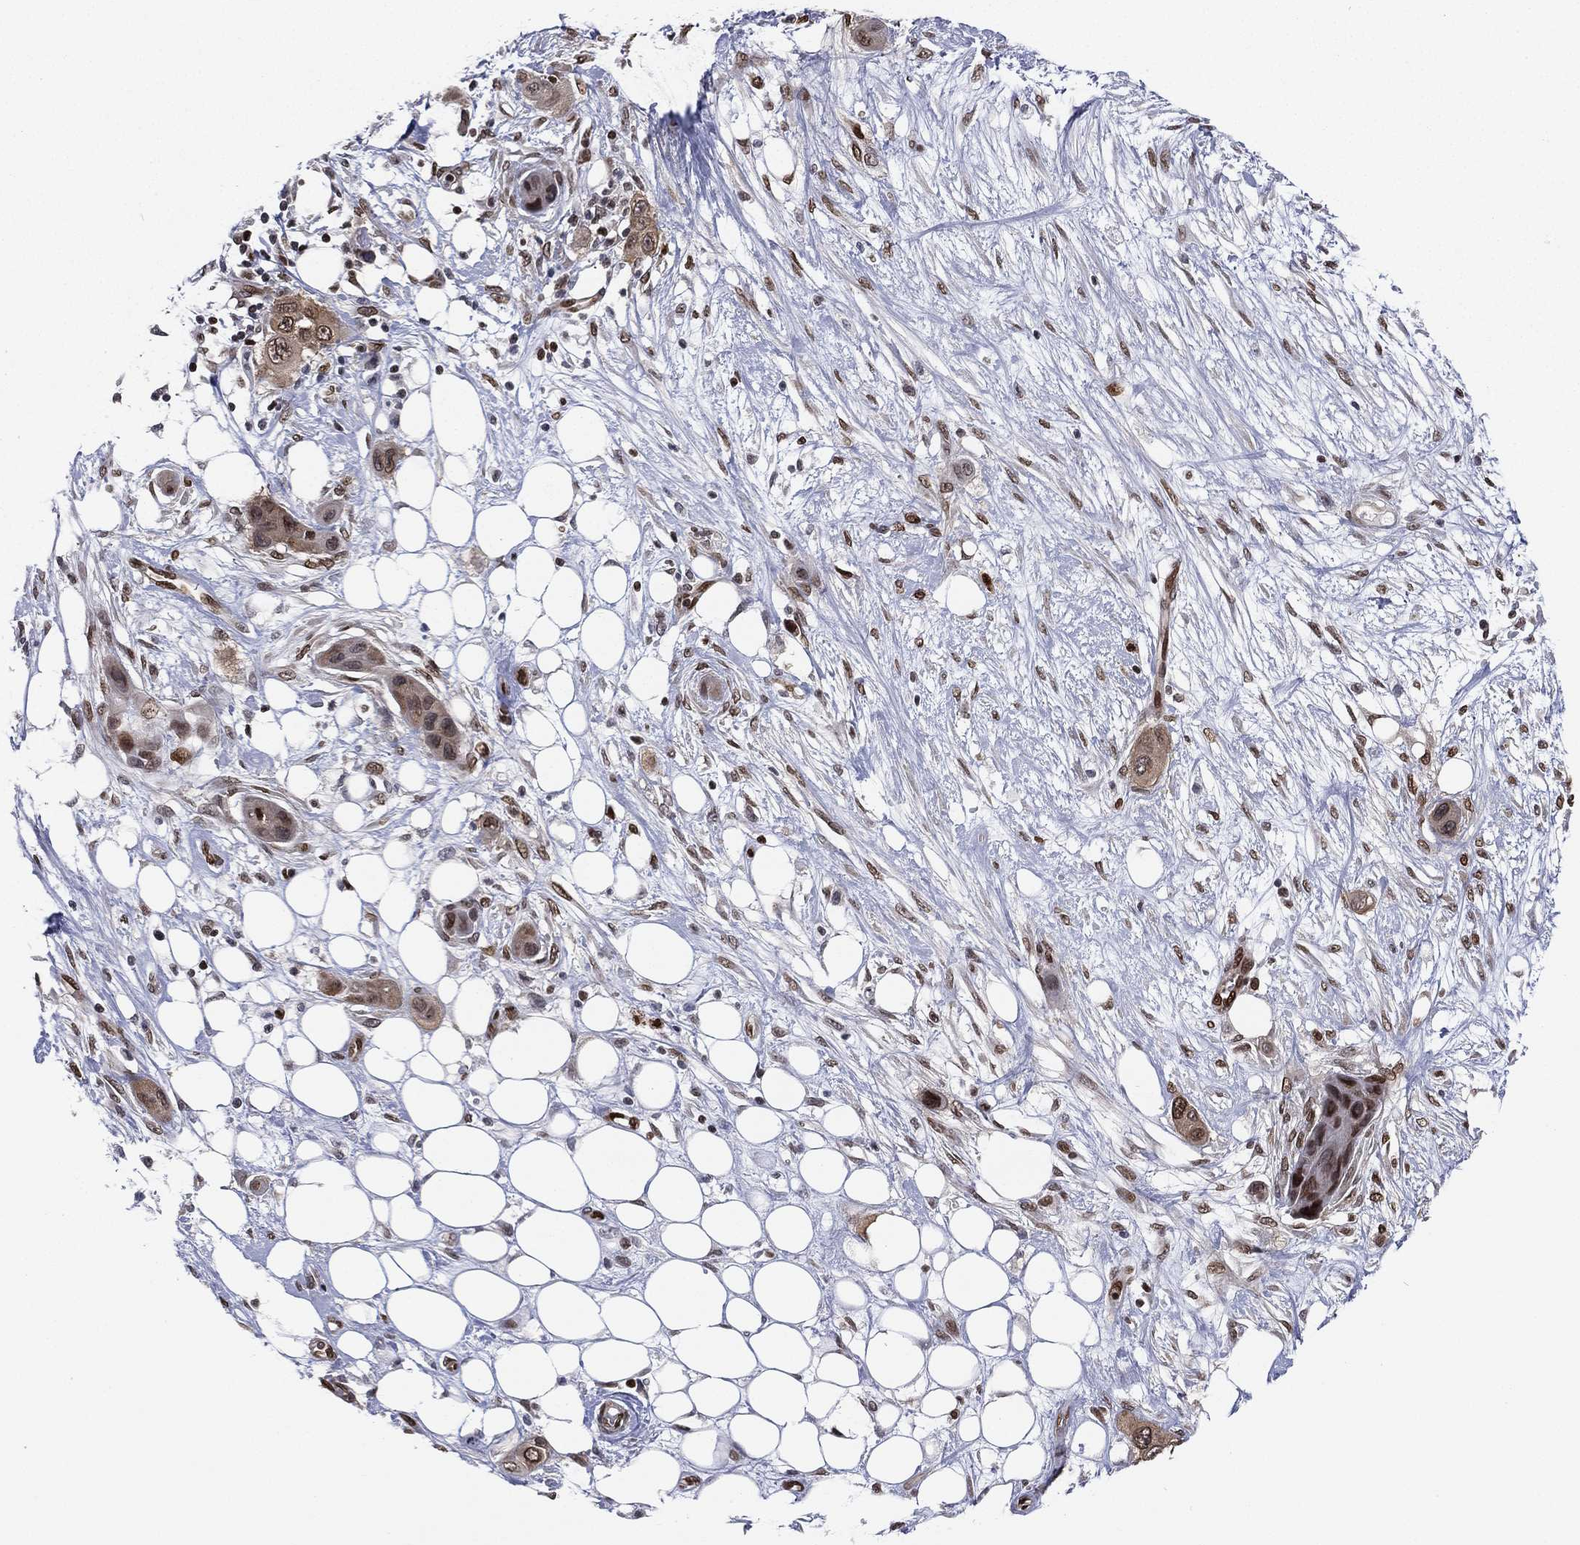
{"staining": {"intensity": "weak", "quantity": "25%-75%", "location": "cytoplasmic/membranous"}, "tissue": "skin cancer", "cell_type": "Tumor cells", "image_type": "cancer", "snomed": [{"axis": "morphology", "description": "Squamous cell carcinoma, NOS"}, {"axis": "topography", "description": "Skin"}], "caption": "Skin cancer (squamous cell carcinoma) was stained to show a protein in brown. There is low levels of weak cytoplasmic/membranous staining in about 25%-75% of tumor cells.", "gene": "LMNB1", "patient": {"sex": "male", "age": 79}}